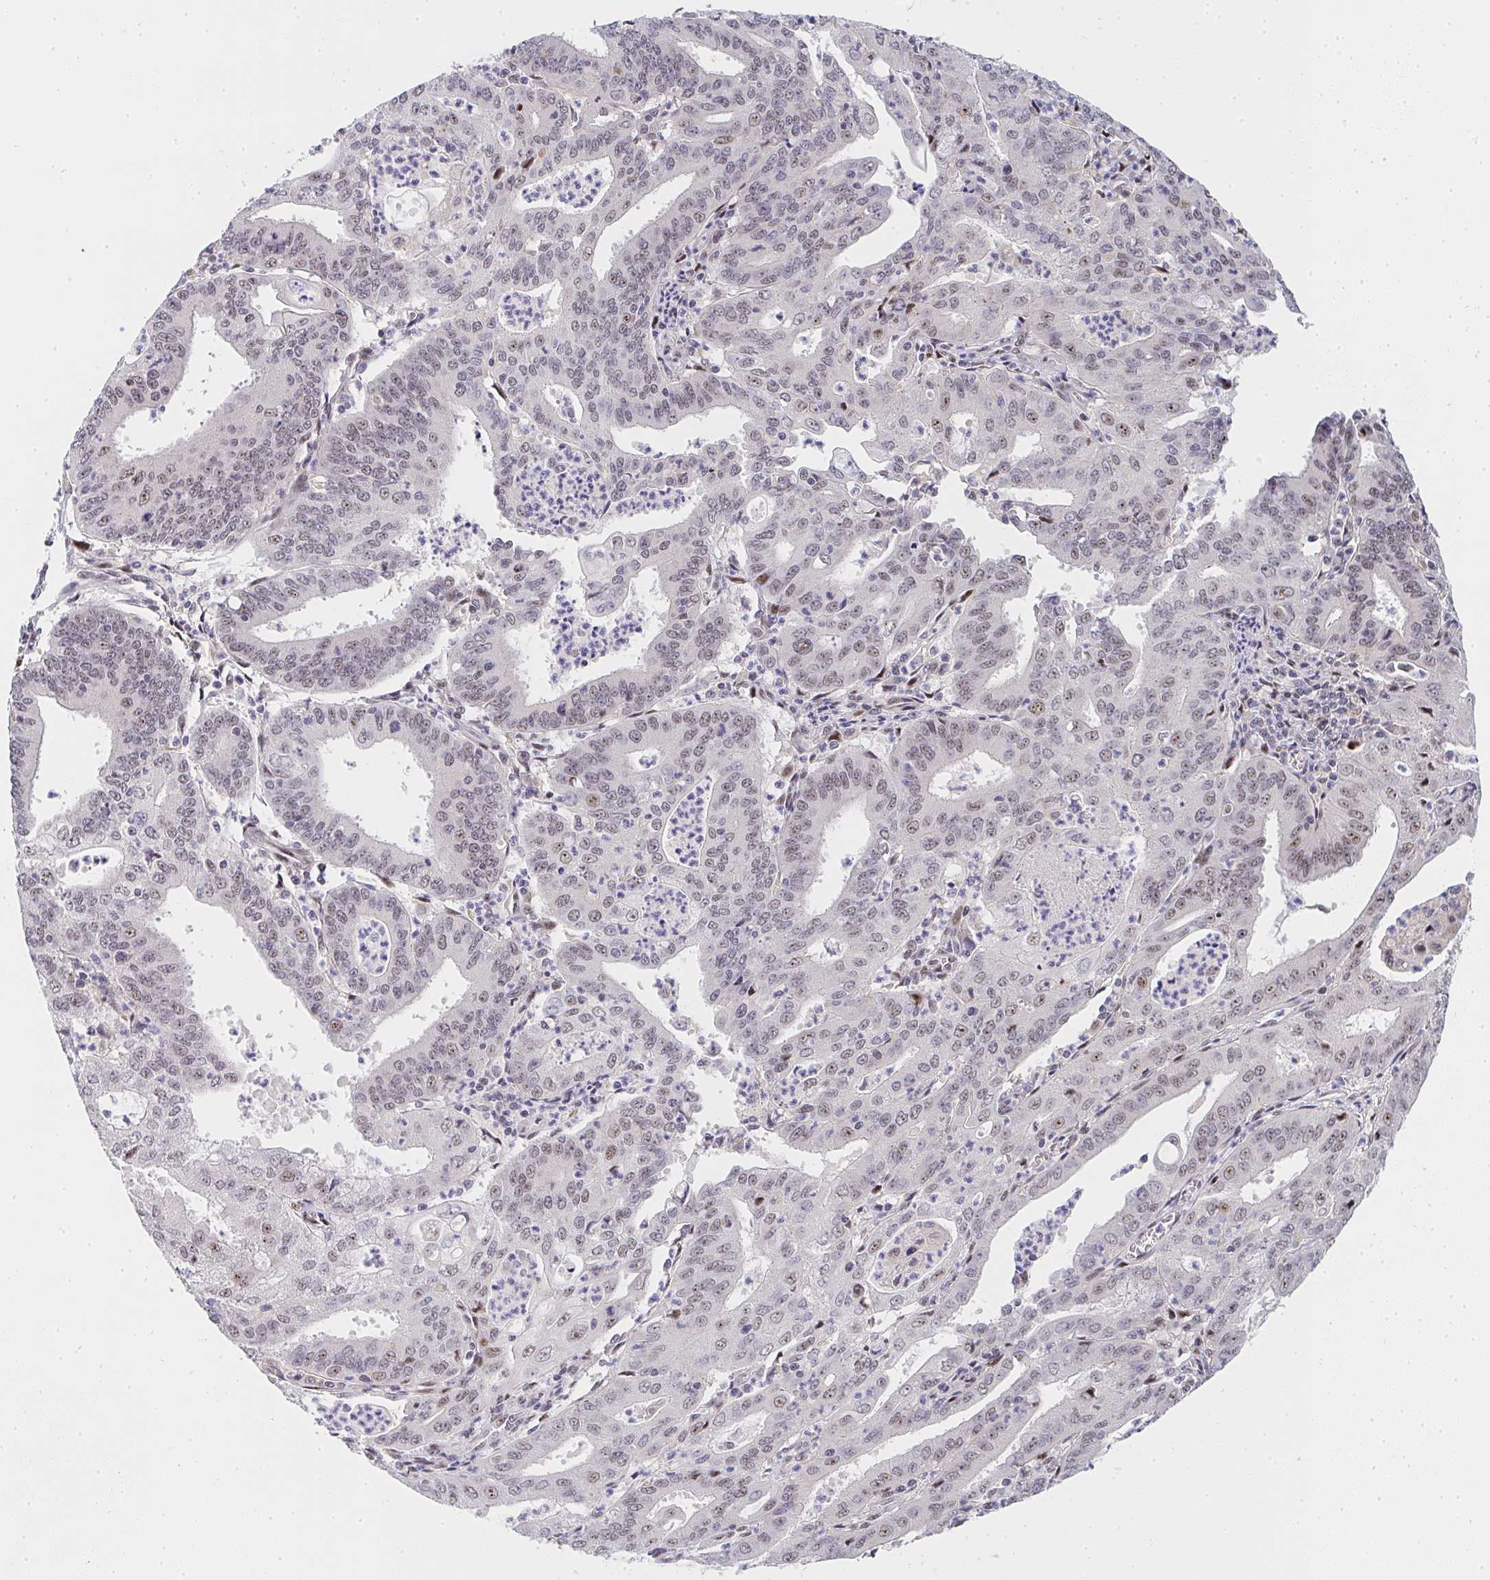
{"staining": {"intensity": "moderate", "quantity": "<25%", "location": "nuclear"}, "tissue": "cervical cancer", "cell_type": "Tumor cells", "image_type": "cancer", "snomed": [{"axis": "morphology", "description": "Adenocarcinoma, NOS"}, {"axis": "topography", "description": "Cervix"}], "caption": "Immunohistochemical staining of human adenocarcinoma (cervical) reveals low levels of moderate nuclear positivity in about <25% of tumor cells. (DAB (3,3'-diaminobenzidine) IHC, brown staining for protein, blue staining for nuclei).", "gene": "ZIC3", "patient": {"sex": "female", "age": 56}}